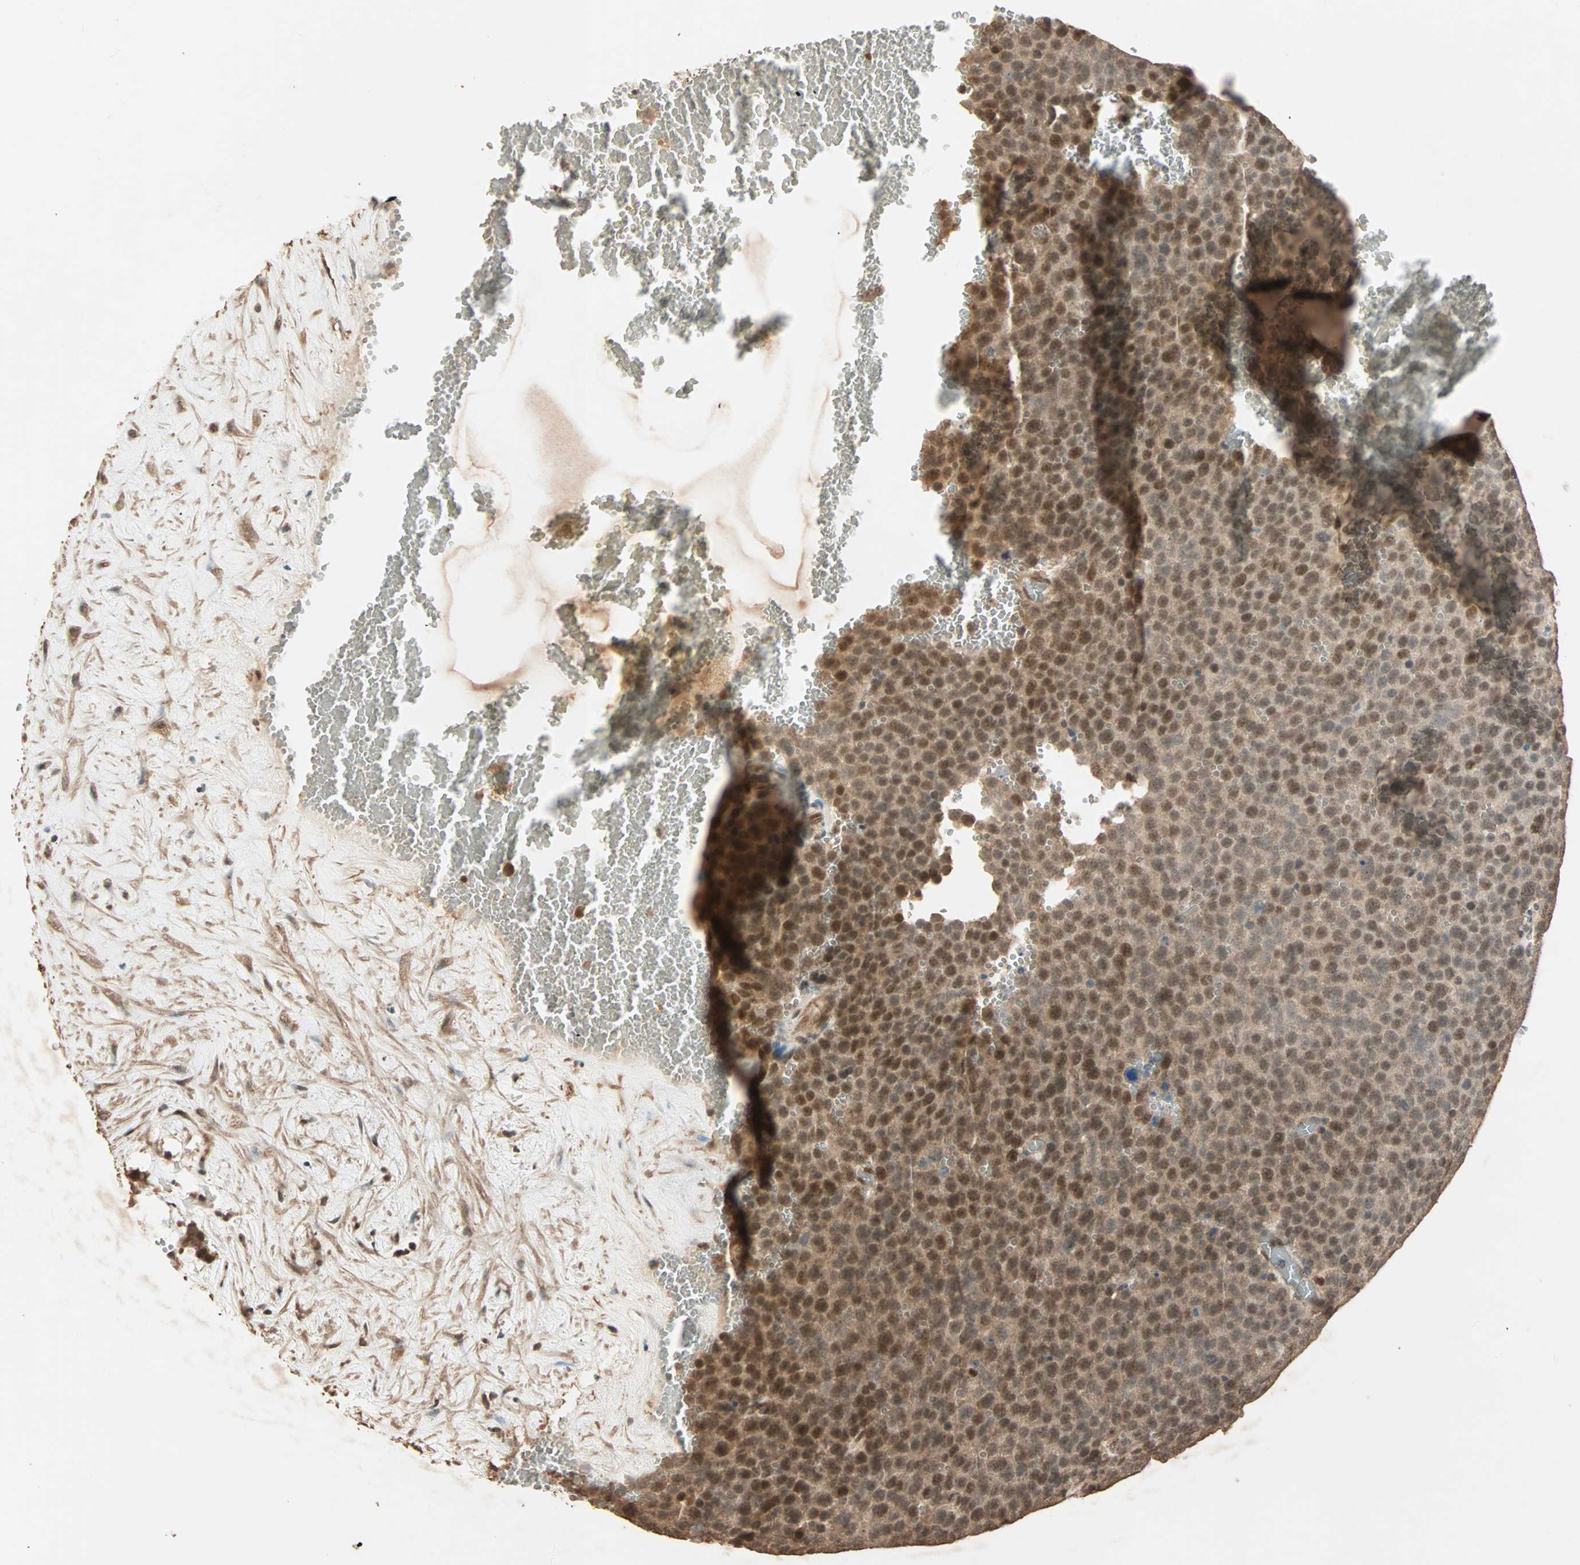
{"staining": {"intensity": "strong", "quantity": ">75%", "location": "cytoplasmic/membranous,nuclear"}, "tissue": "testis cancer", "cell_type": "Tumor cells", "image_type": "cancer", "snomed": [{"axis": "morphology", "description": "Seminoma, NOS"}, {"axis": "topography", "description": "Testis"}], "caption": "Immunohistochemistry of testis cancer displays high levels of strong cytoplasmic/membranous and nuclear staining in approximately >75% of tumor cells.", "gene": "ZBTB33", "patient": {"sex": "male", "age": 71}}